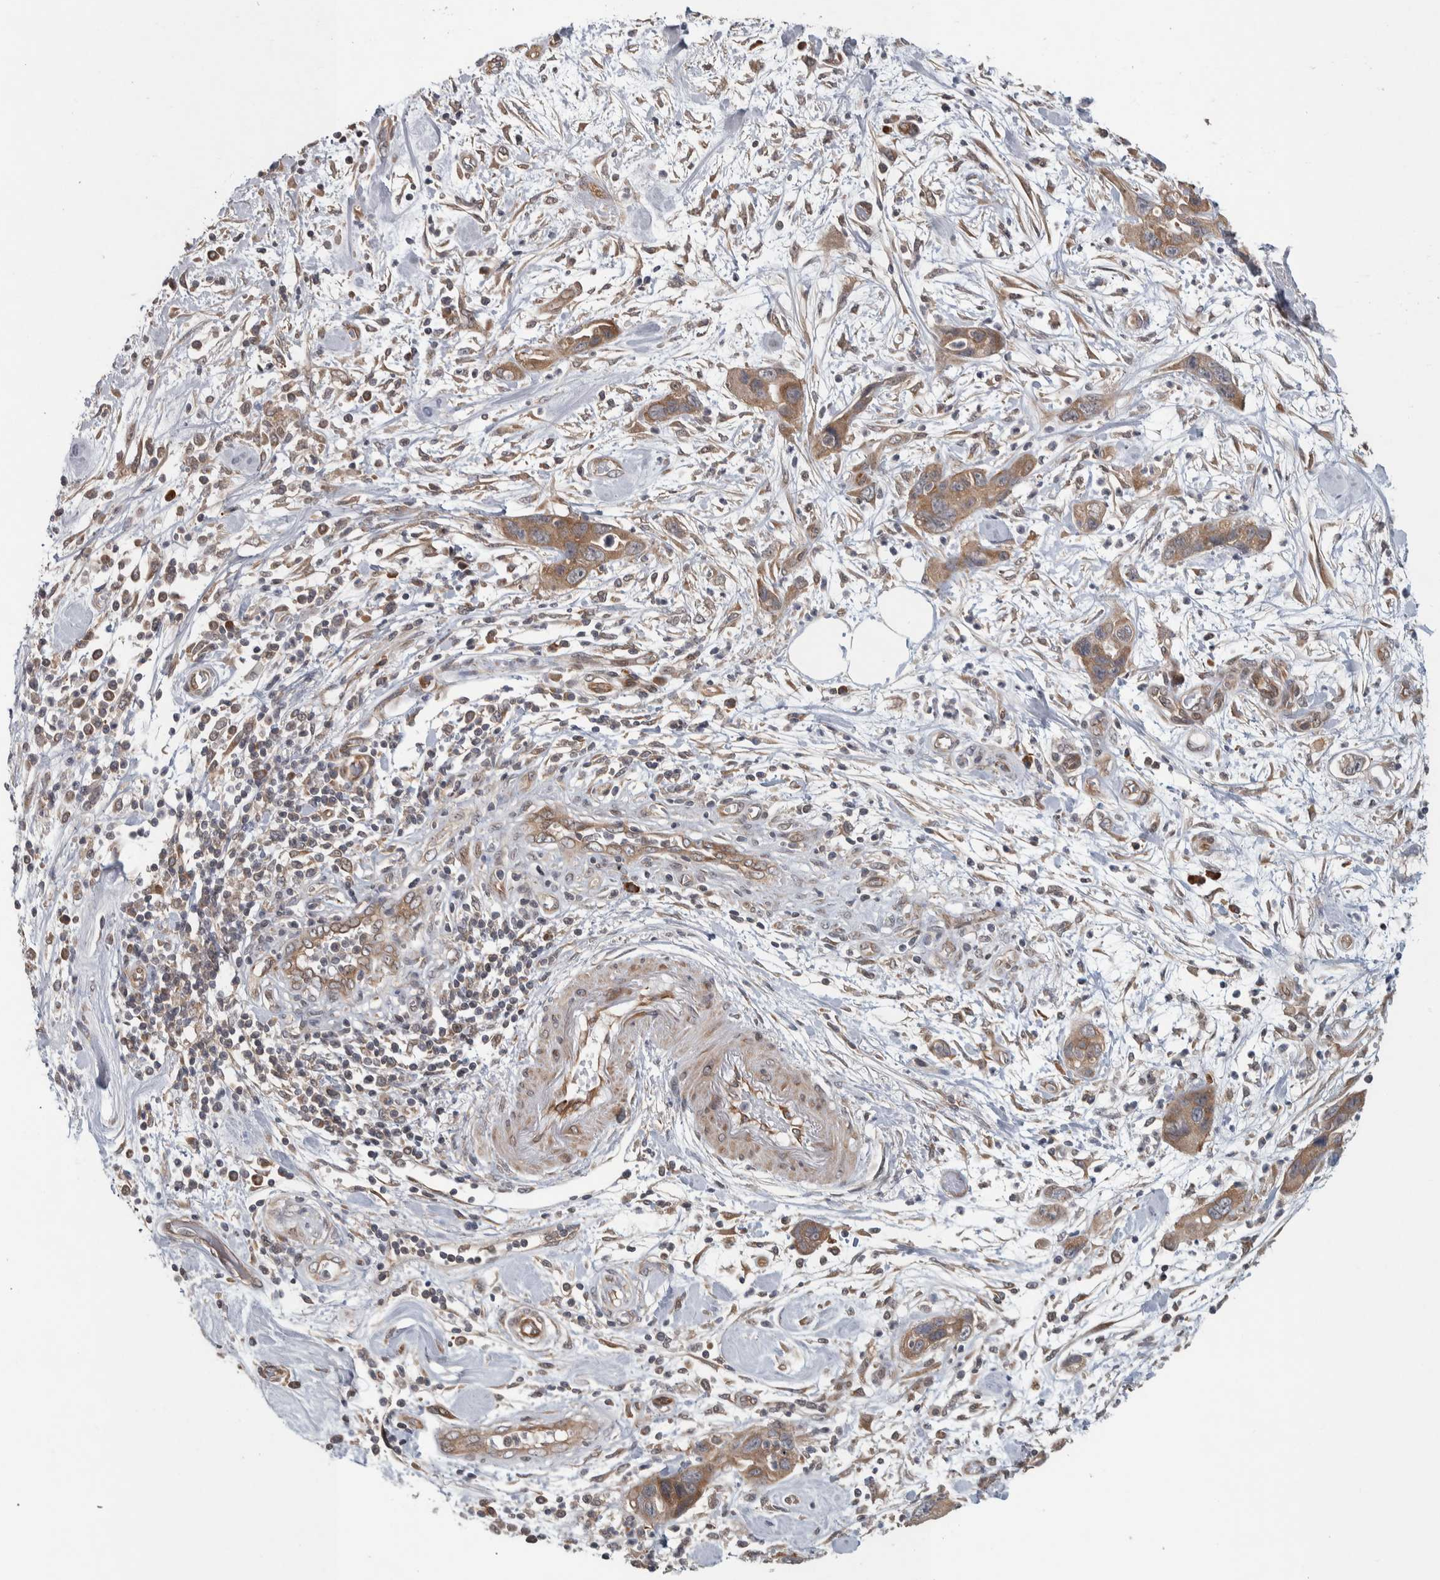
{"staining": {"intensity": "moderate", "quantity": ">75%", "location": "cytoplasmic/membranous"}, "tissue": "pancreatic cancer", "cell_type": "Tumor cells", "image_type": "cancer", "snomed": [{"axis": "morphology", "description": "Adenocarcinoma, NOS"}, {"axis": "topography", "description": "Pancreas"}], "caption": "This histopathology image demonstrates pancreatic cancer stained with immunohistochemistry to label a protein in brown. The cytoplasmic/membranous of tumor cells show moderate positivity for the protein. Nuclei are counter-stained blue.", "gene": "TBC1D31", "patient": {"sex": "female", "age": 70}}